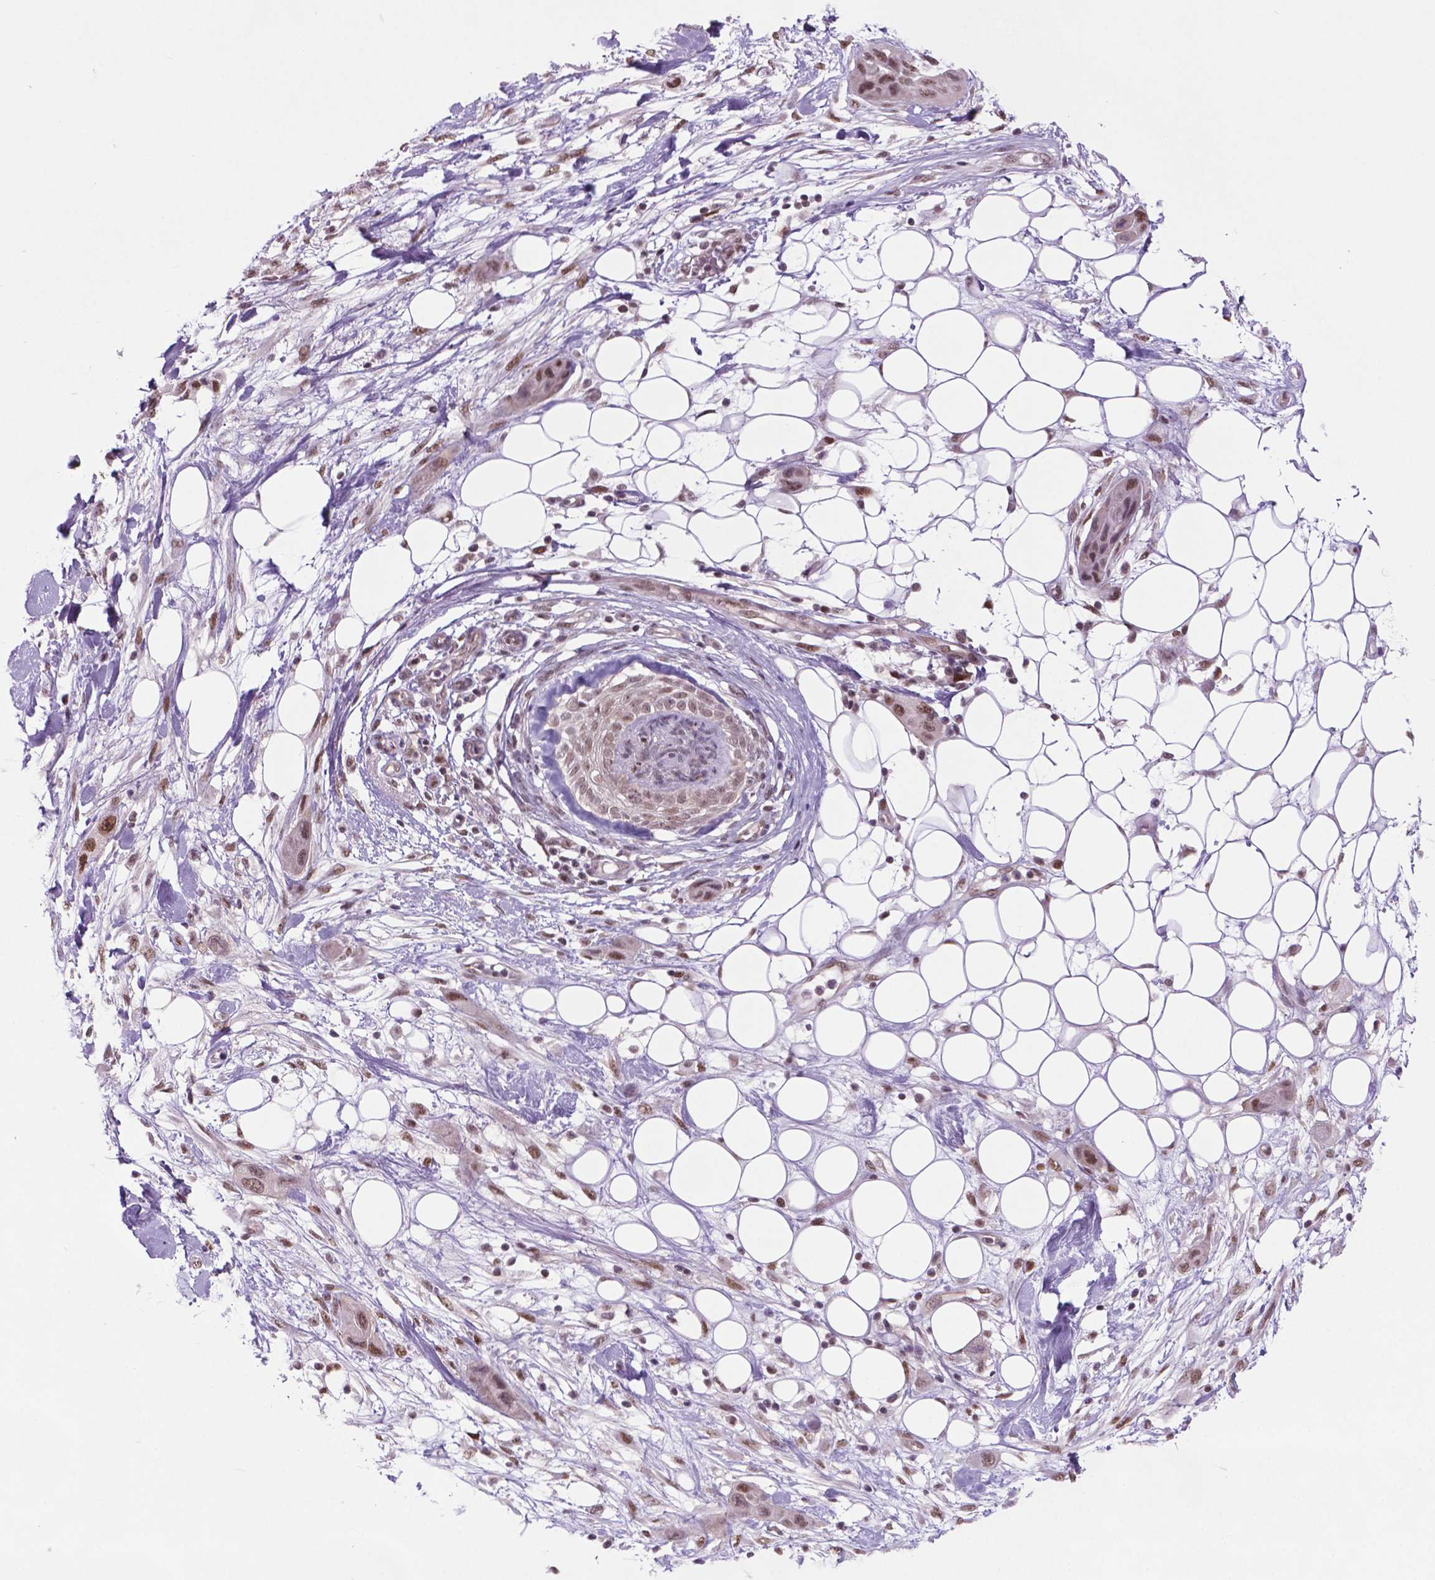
{"staining": {"intensity": "moderate", "quantity": ">75%", "location": "nuclear"}, "tissue": "skin cancer", "cell_type": "Tumor cells", "image_type": "cancer", "snomed": [{"axis": "morphology", "description": "Squamous cell carcinoma, NOS"}, {"axis": "topography", "description": "Skin"}], "caption": "A brown stain highlights moderate nuclear expression of a protein in human skin cancer (squamous cell carcinoma) tumor cells. The protein is stained brown, and the nuclei are stained in blue (DAB (3,3'-diaminobenzidine) IHC with brightfield microscopy, high magnification).", "gene": "PHAX", "patient": {"sex": "male", "age": 79}}